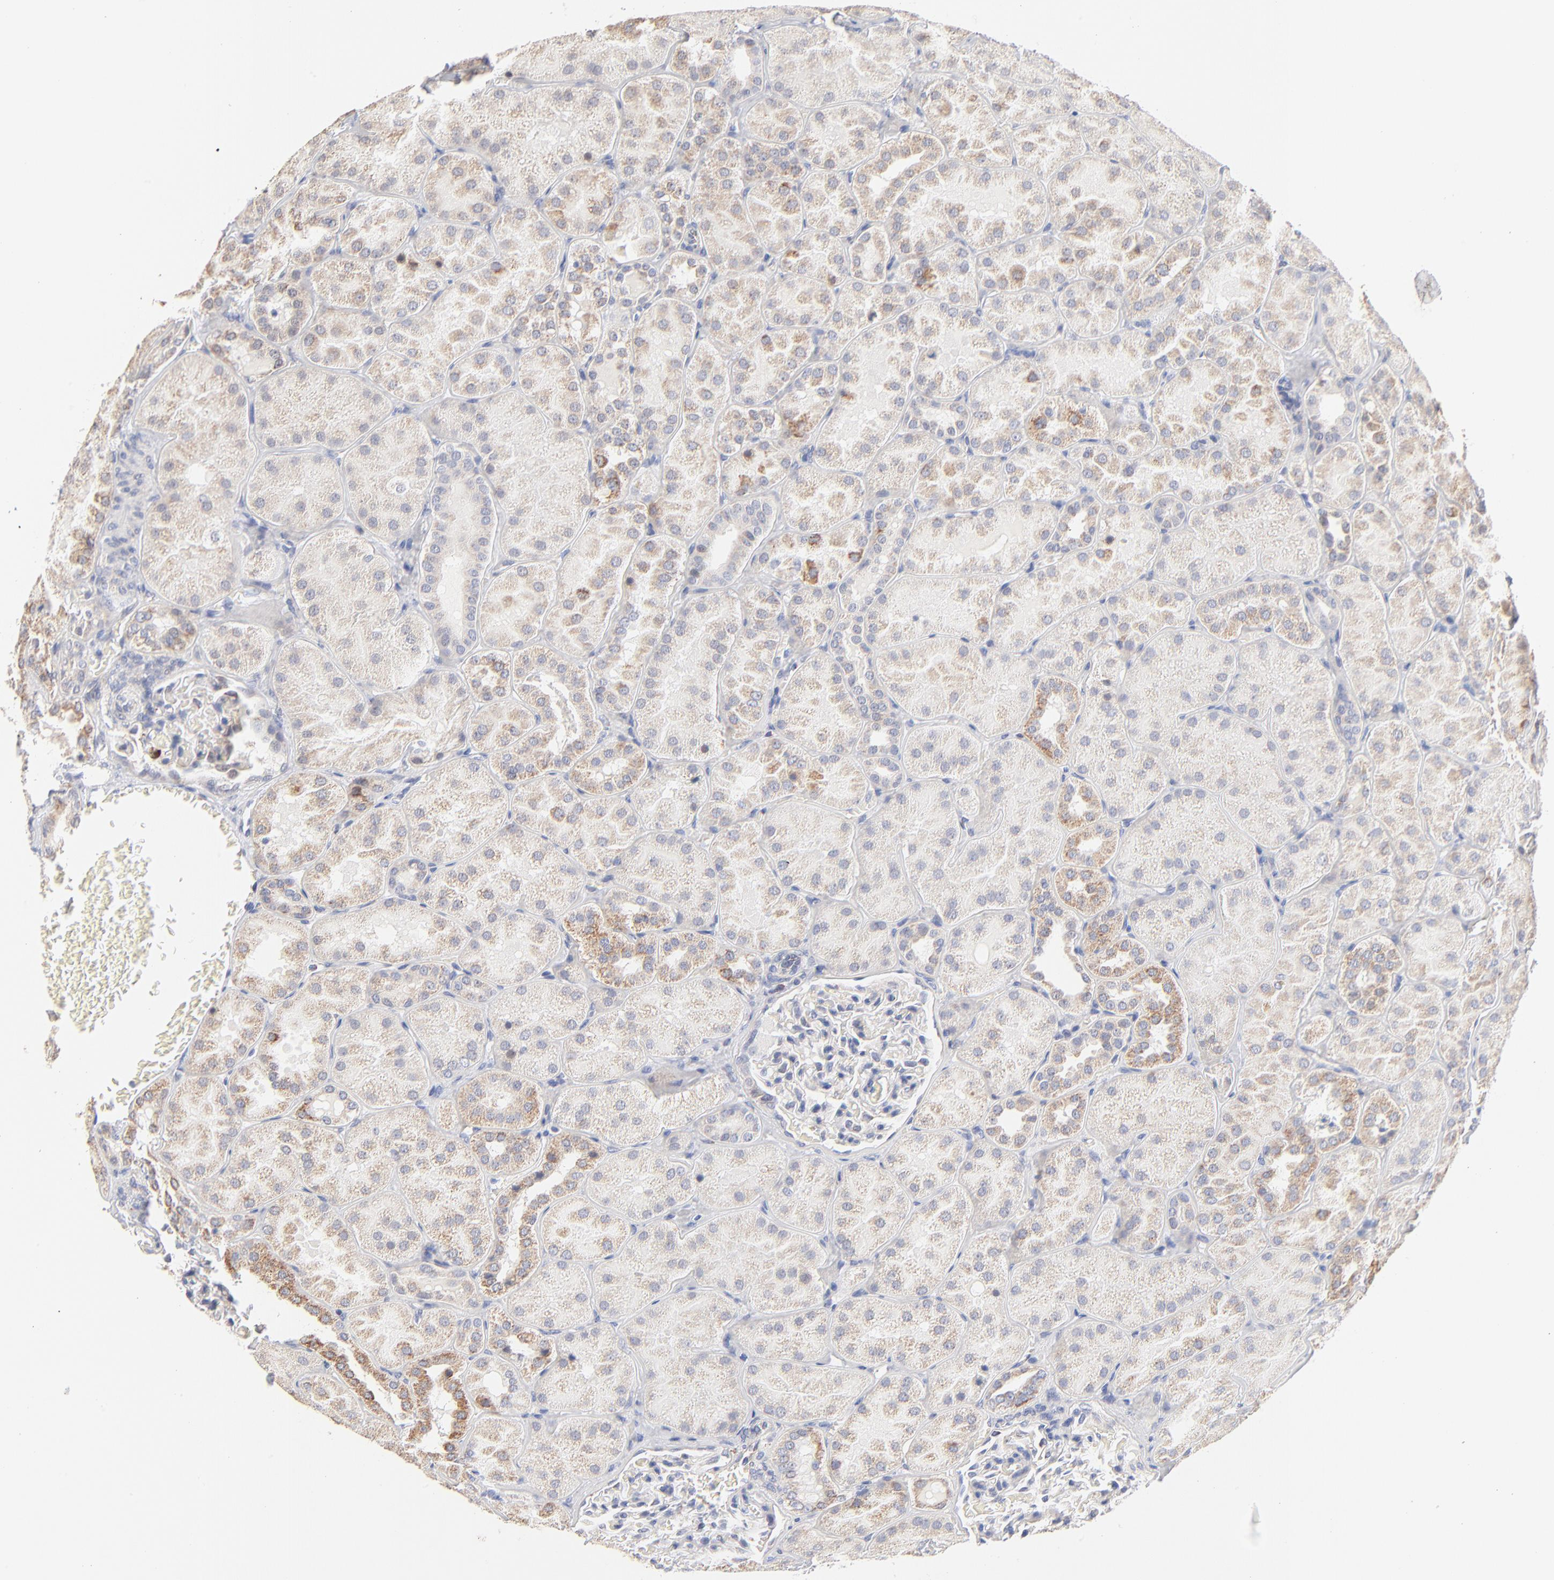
{"staining": {"intensity": "negative", "quantity": "none", "location": "none"}, "tissue": "kidney", "cell_type": "Cells in glomeruli", "image_type": "normal", "snomed": [{"axis": "morphology", "description": "Normal tissue, NOS"}, {"axis": "topography", "description": "Kidney"}], "caption": "This is an immunohistochemistry micrograph of normal human kidney. There is no positivity in cells in glomeruli.", "gene": "MRPL58", "patient": {"sex": "male", "age": 28}}